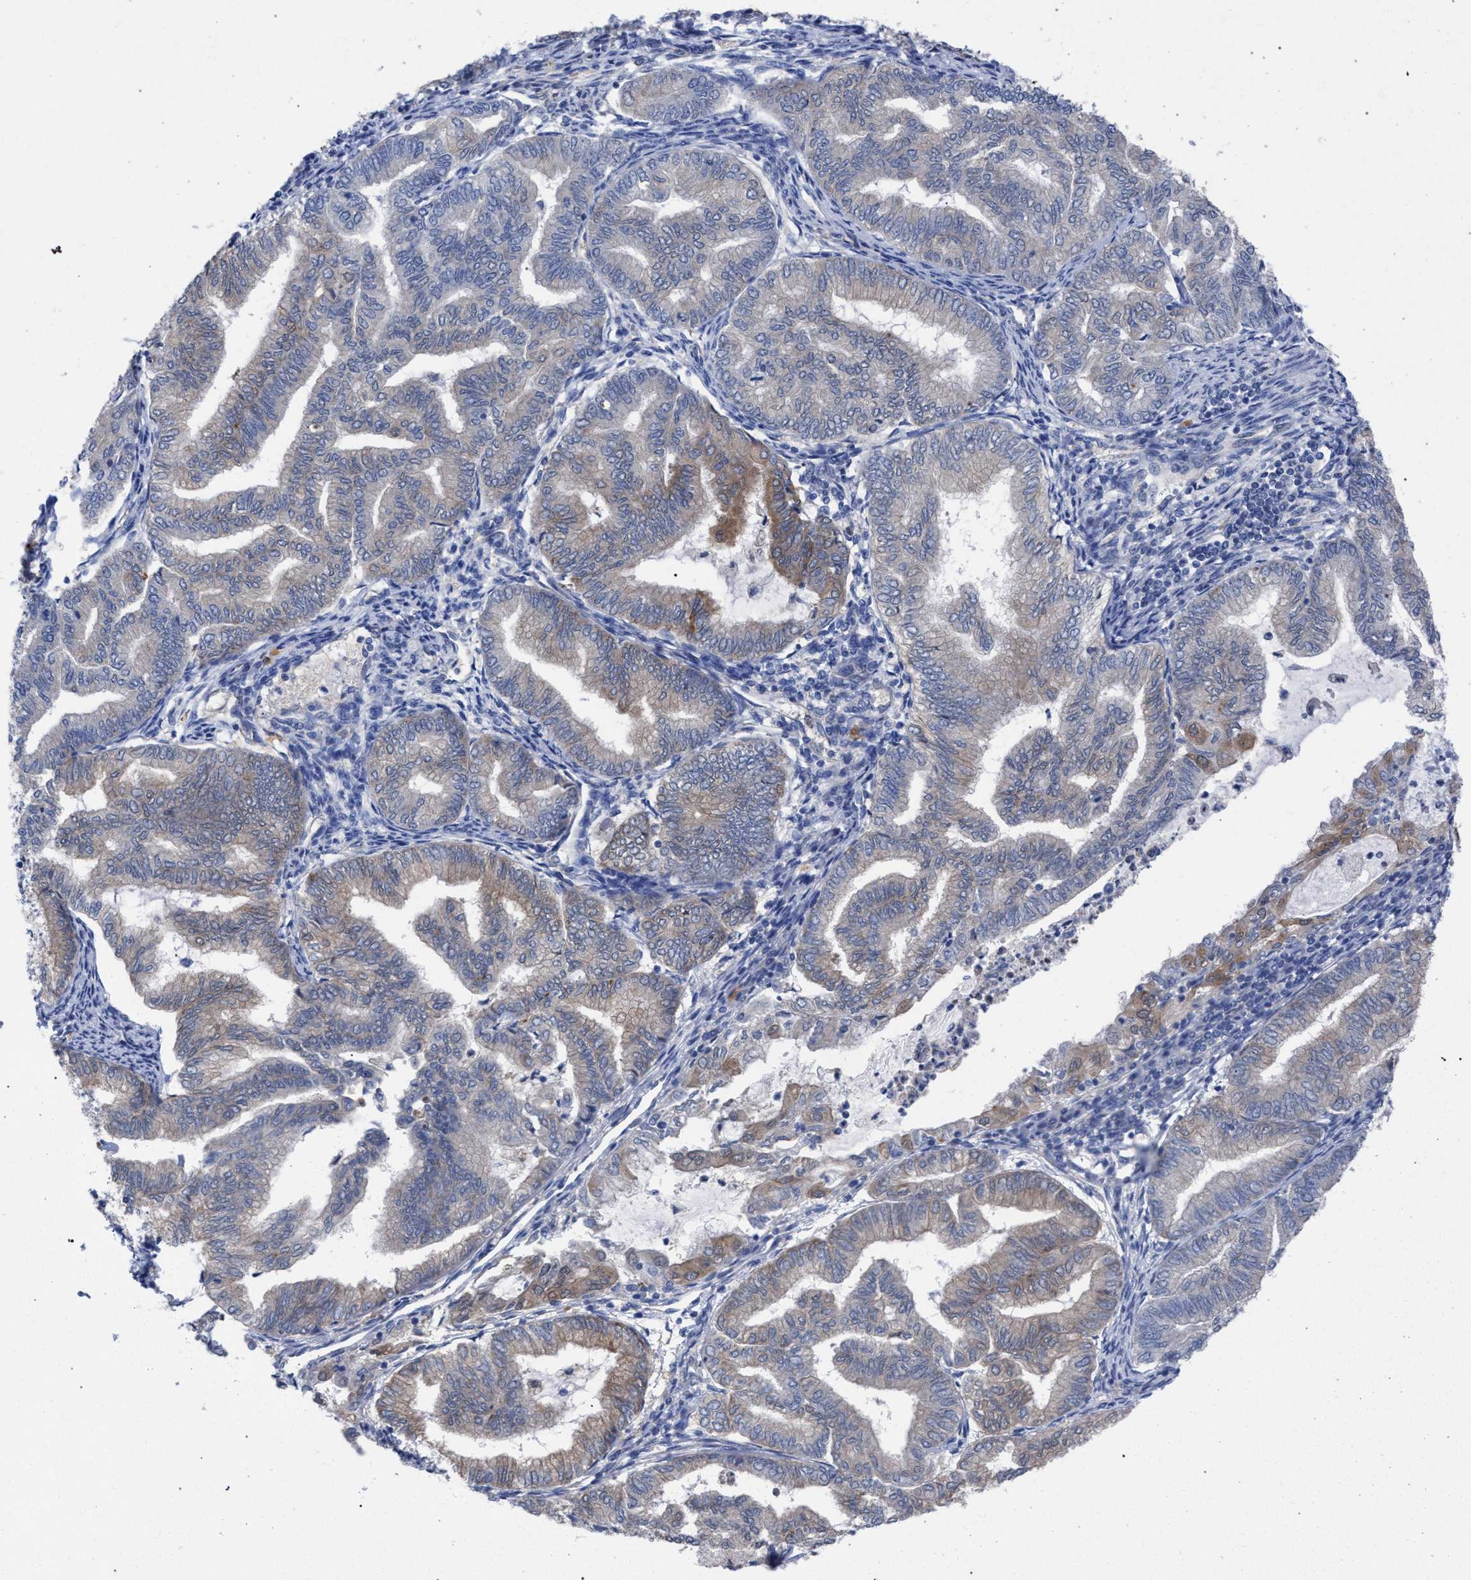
{"staining": {"intensity": "weak", "quantity": "<25%", "location": "cytoplasmic/membranous"}, "tissue": "endometrial cancer", "cell_type": "Tumor cells", "image_type": "cancer", "snomed": [{"axis": "morphology", "description": "Adenocarcinoma, NOS"}, {"axis": "topography", "description": "Endometrium"}], "caption": "This is a photomicrograph of immunohistochemistry (IHC) staining of endometrial cancer (adenocarcinoma), which shows no positivity in tumor cells.", "gene": "GMPR", "patient": {"sex": "female", "age": 79}}